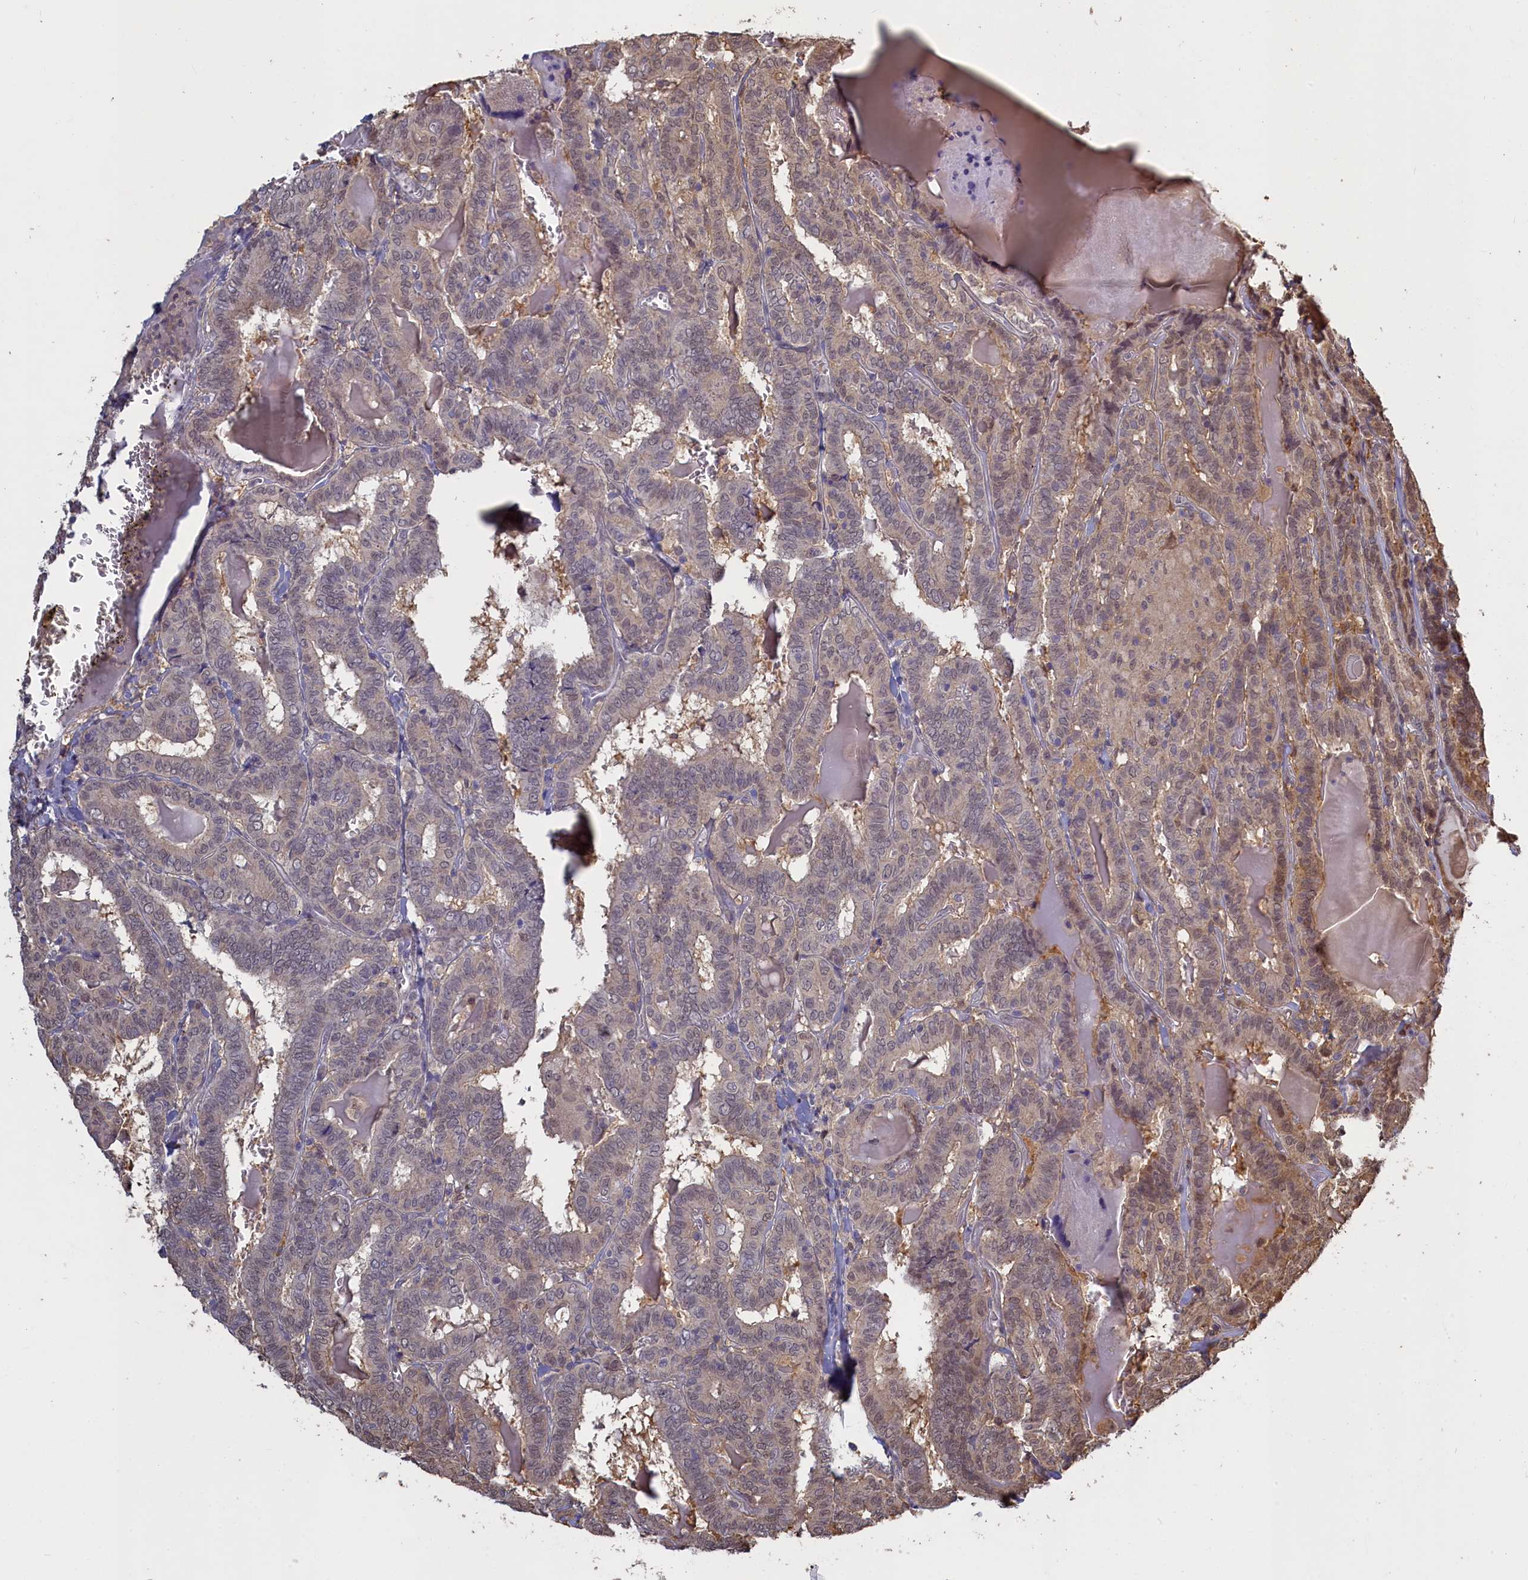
{"staining": {"intensity": "weak", "quantity": "25%-75%", "location": "cytoplasmic/membranous,nuclear"}, "tissue": "thyroid cancer", "cell_type": "Tumor cells", "image_type": "cancer", "snomed": [{"axis": "morphology", "description": "Papillary adenocarcinoma, NOS"}, {"axis": "topography", "description": "Thyroid gland"}], "caption": "Weak cytoplasmic/membranous and nuclear expression for a protein is seen in about 25%-75% of tumor cells of thyroid papillary adenocarcinoma using immunohistochemistry (IHC).", "gene": "UCHL3", "patient": {"sex": "female", "age": 72}}